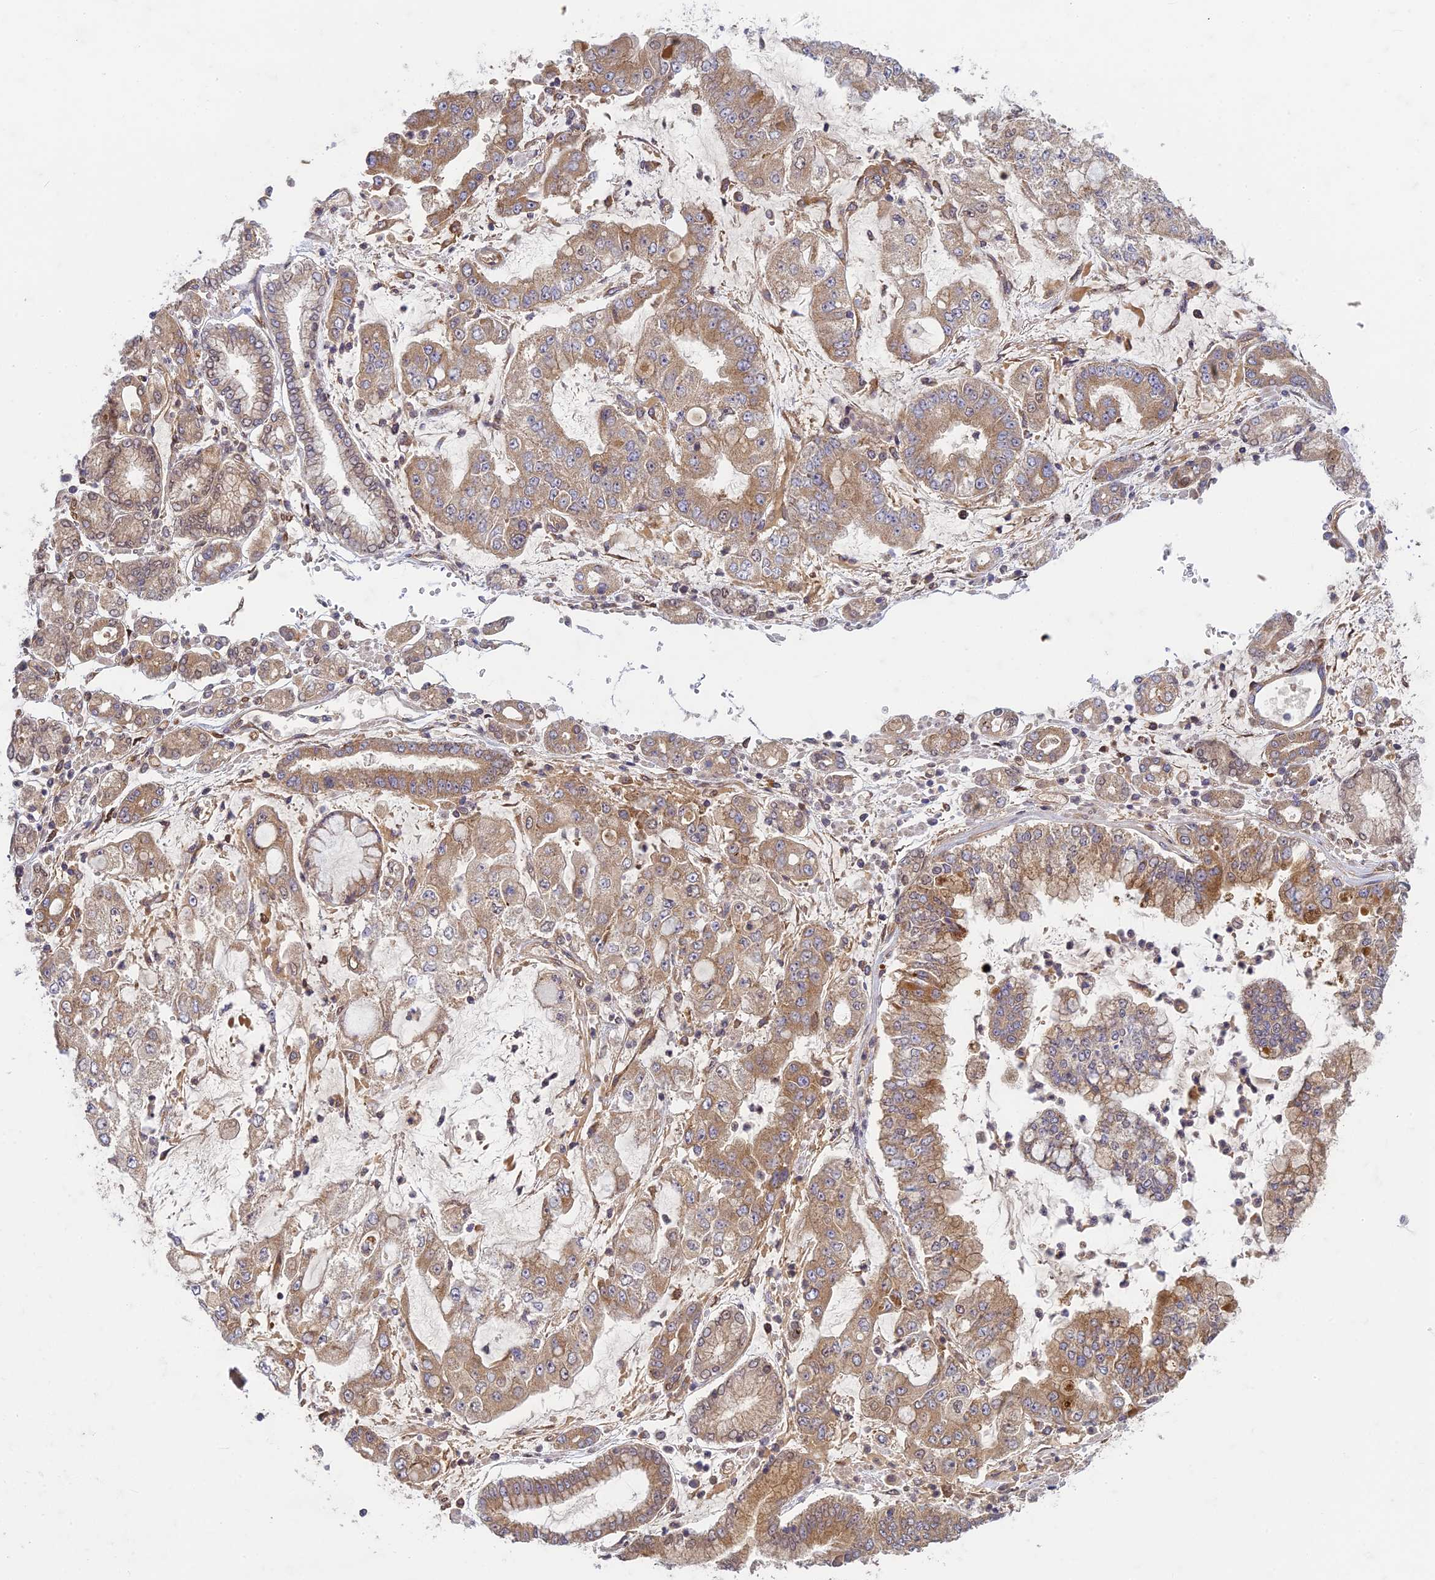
{"staining": {"intensity": "moderate", "quantity": "25%-75%", "location": "cytoplasmic/membranous"}, "tissue": "stomach cancer", "cell_type": "Tumor cells", "image_type": "cancer", "snomed": [{"axis": "morphology", "description": "Adenocarcinoma, NOS"}, {"axis": "topography", "description": "Stomach"}], "caption": "A histopathology image of adenocarcinoma (stomach) stained for a protein demonstrates moderate cytoplasmic/membranous brown staining in tumor cells. (brown staining indicates protein expression, while blue staining denotes nuclei).", "gene": "TCF25", "patient": {"sex": "male", "age": 76}}